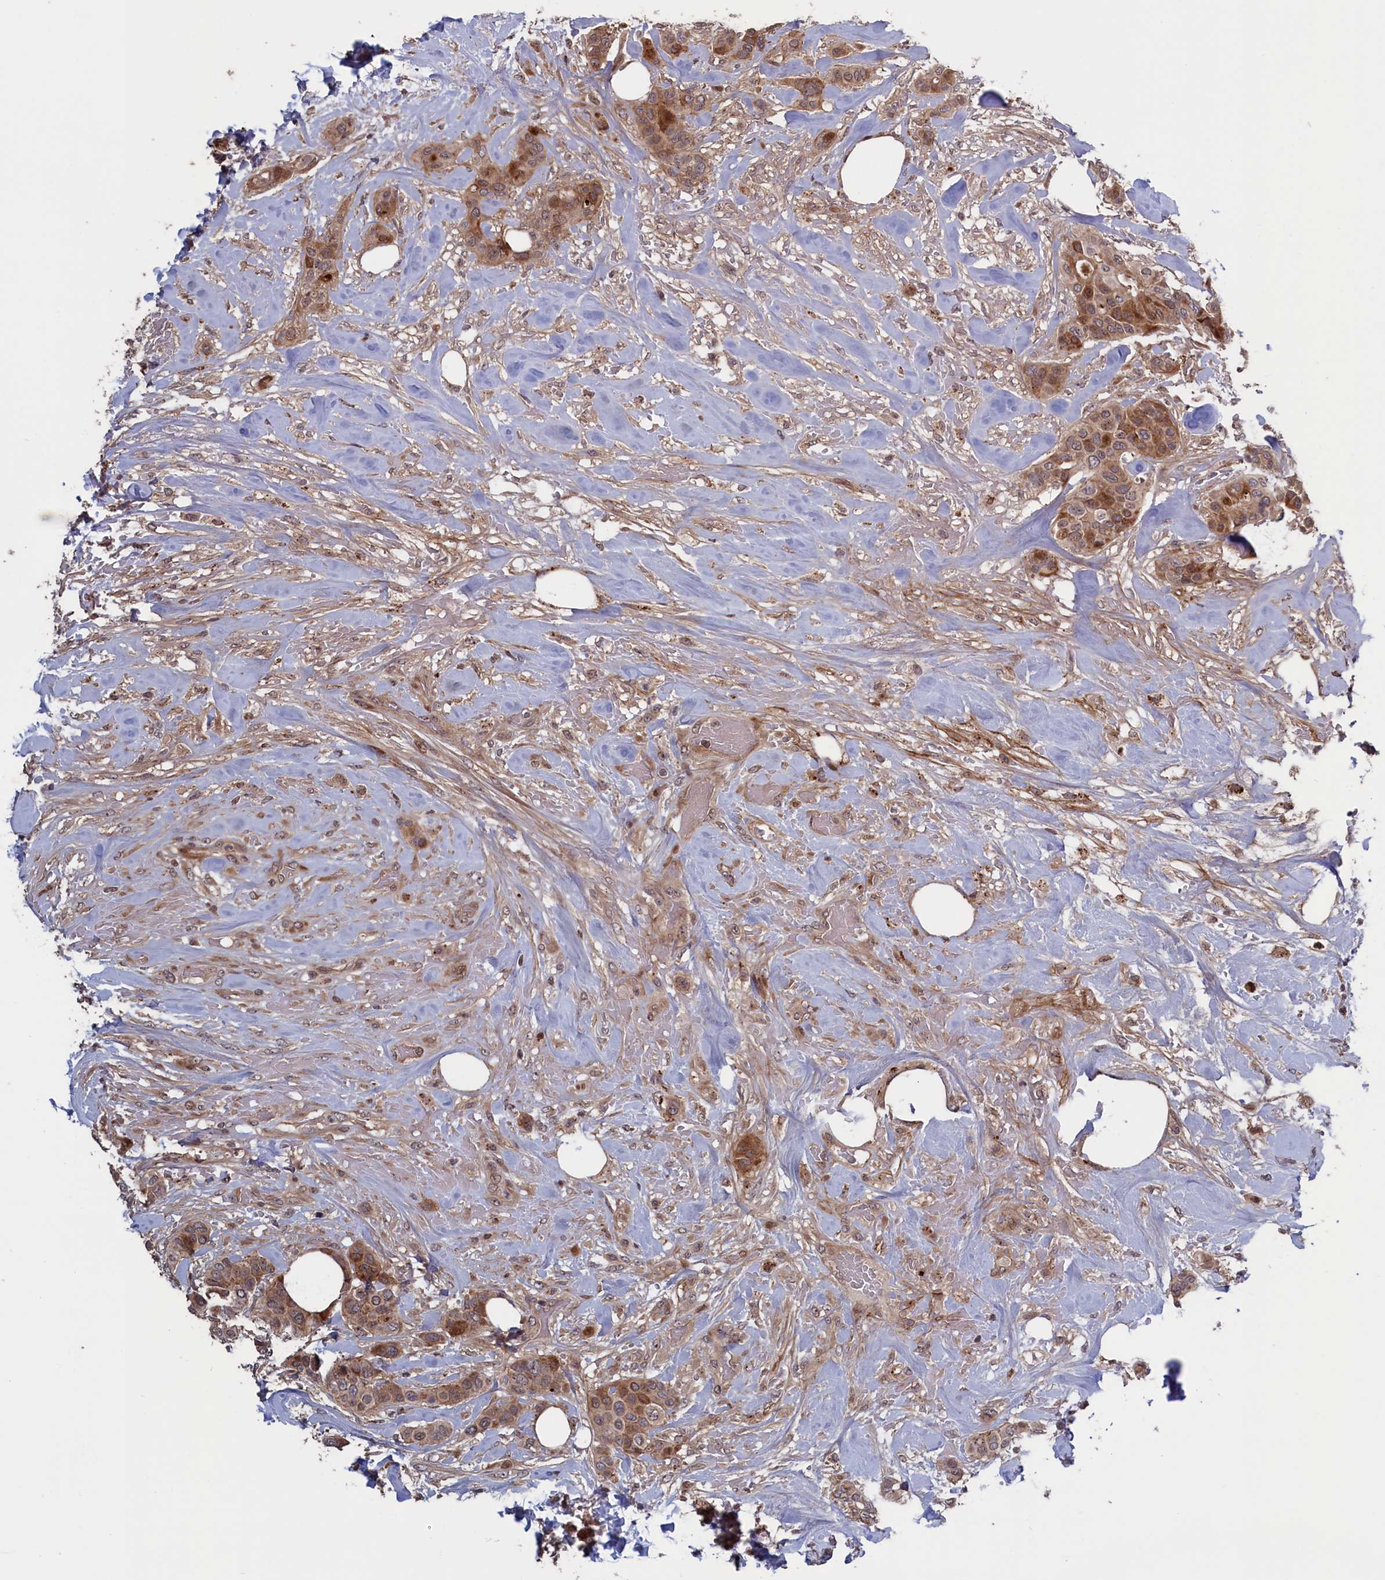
{"staining": {"intensity": "moderate", "quantity": ">75%", "location": "cytoplasmic/membranous,nuclear"}, "tissue": "breast cancer", "cell_type": "Tumor cells", "image_type": "cancer", "snomed": [{"axis": "morphology", "description": "Lobular carcinoma"}, {"axis": "topography", "description": "Breast"}], "caption": "Approximately >75% of tumor cells in human breast lobular carcinoma show moderate cytoplasmic/membranous and nuclear protein staining as visualized by brown immunohistochemical staining.", "gene": "LSG1", "patient": {"sex": "female", "age": 51}}